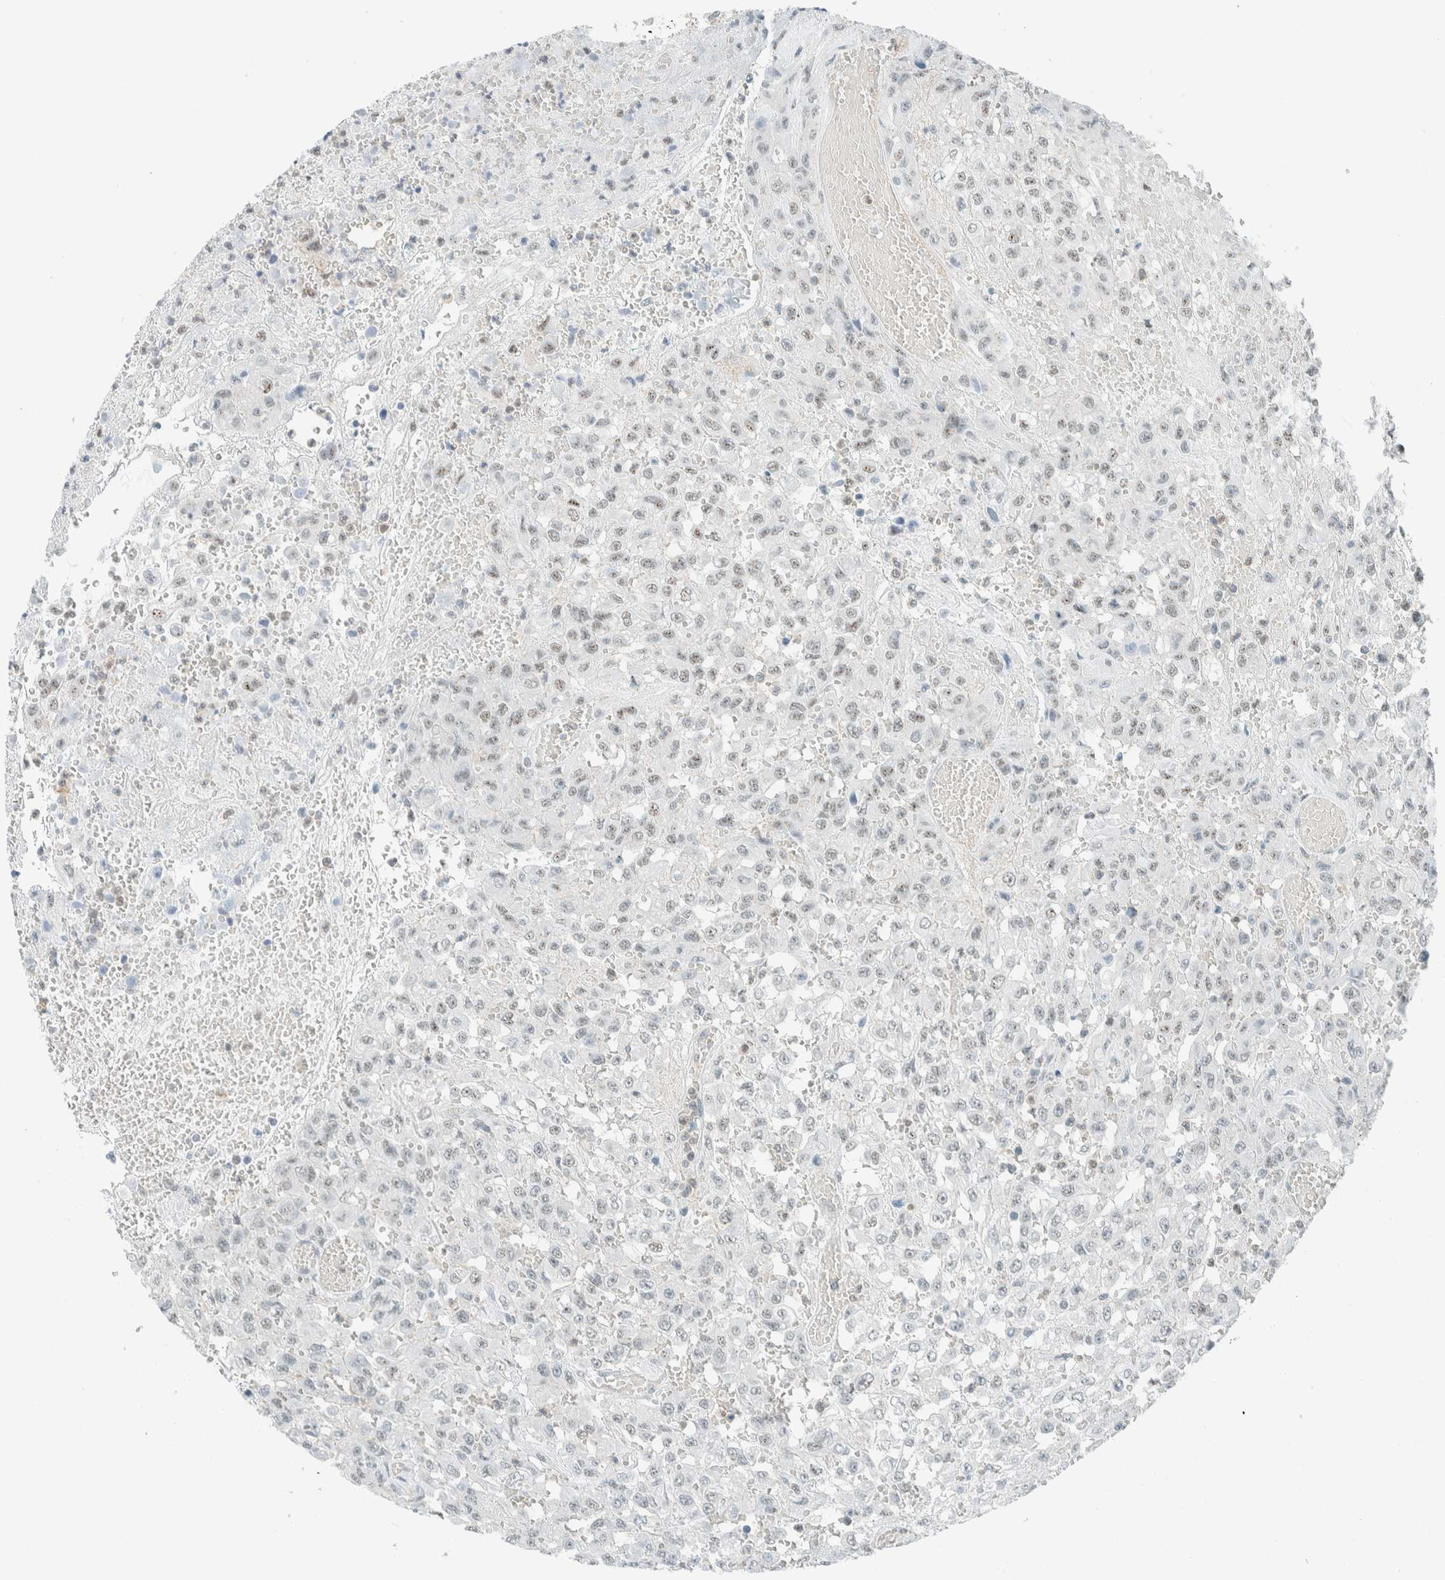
{"staining": {"intensity": "weak", "quantity": "25%-75%", "location": "nuclear"}, "tissue": "urothelial cancer", "cell_type": "Tumor cells", "image_type": "cancer", "snomed": [{"axis": "morphology", "description": "Urothelial carcinoma, High grade"}, {"axis": "topography", "description": "Urinary bladder"}], "caption": "The immunohistochemical stain labels weak nuclear positivity in tumor cells of urothelial cancer tissue.", "gene": "CYSRT1", "patient": {"sex": "male", "age": 46}}